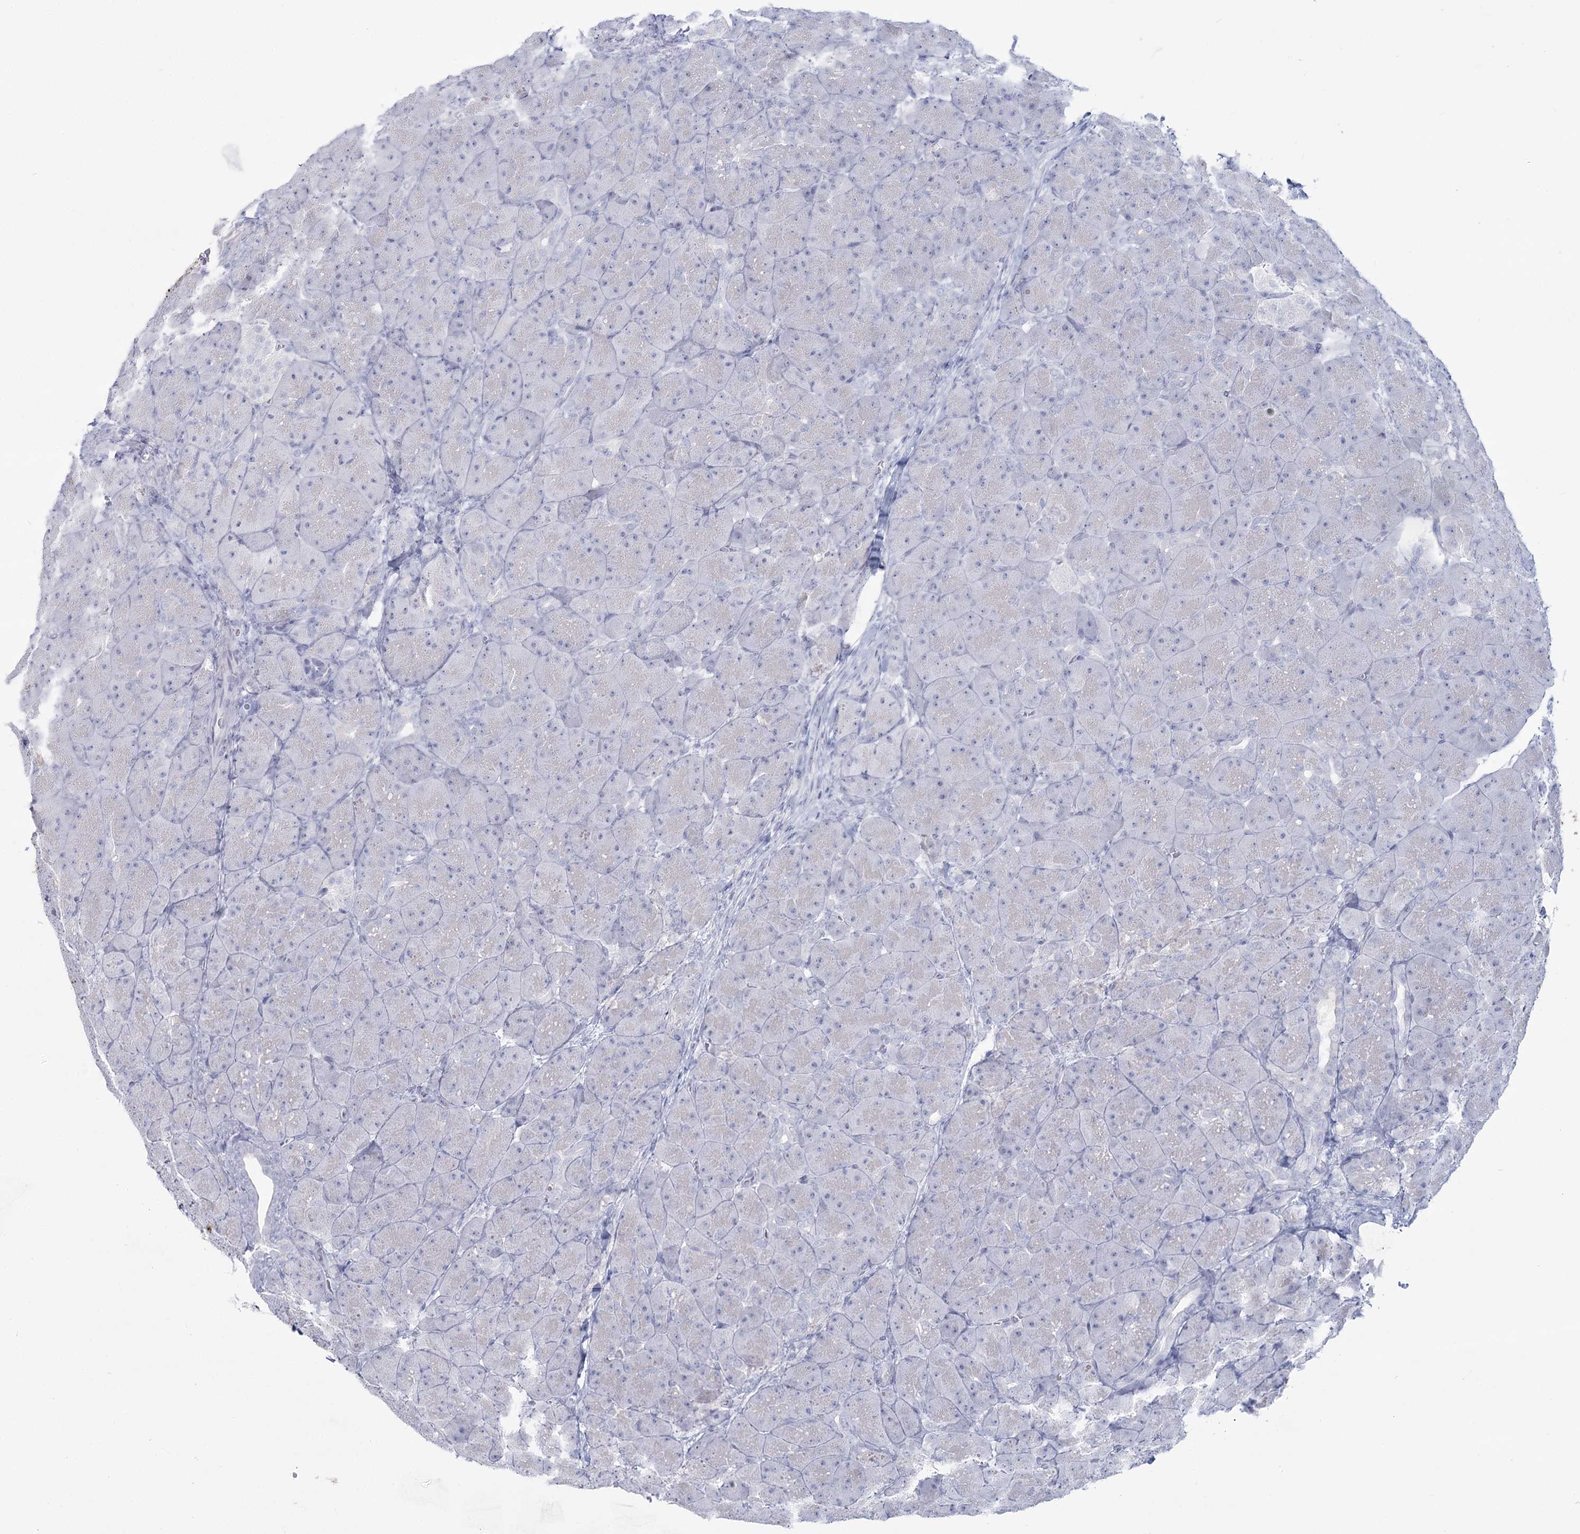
{"staining": {"intensity": "negative", "quantity": "none", "location": "none"}, "tissue": "pancreas", "cell_type": "Exocrine glandular cells", "image_type": "normal", "snomed": [{"axis": "morphology", "description": "Normal tissue, NOS"}, {"axis": "topography", "description": "Pancreas"}], "caption": "High magnification brightfield microscopy of benign pancreas stained with DAB (brown) and counterstained with hematoxylin (blue): exocrine glandular cells show no significant expression. (Stains: DAB (3,3'-diaminobenzidine) IHC with hematoxylin counter stain, Microscopy: brightfield microscopy at high magnification).", "gene": "SLC6A19", "patient": {"sex": "male", "age": 66}}